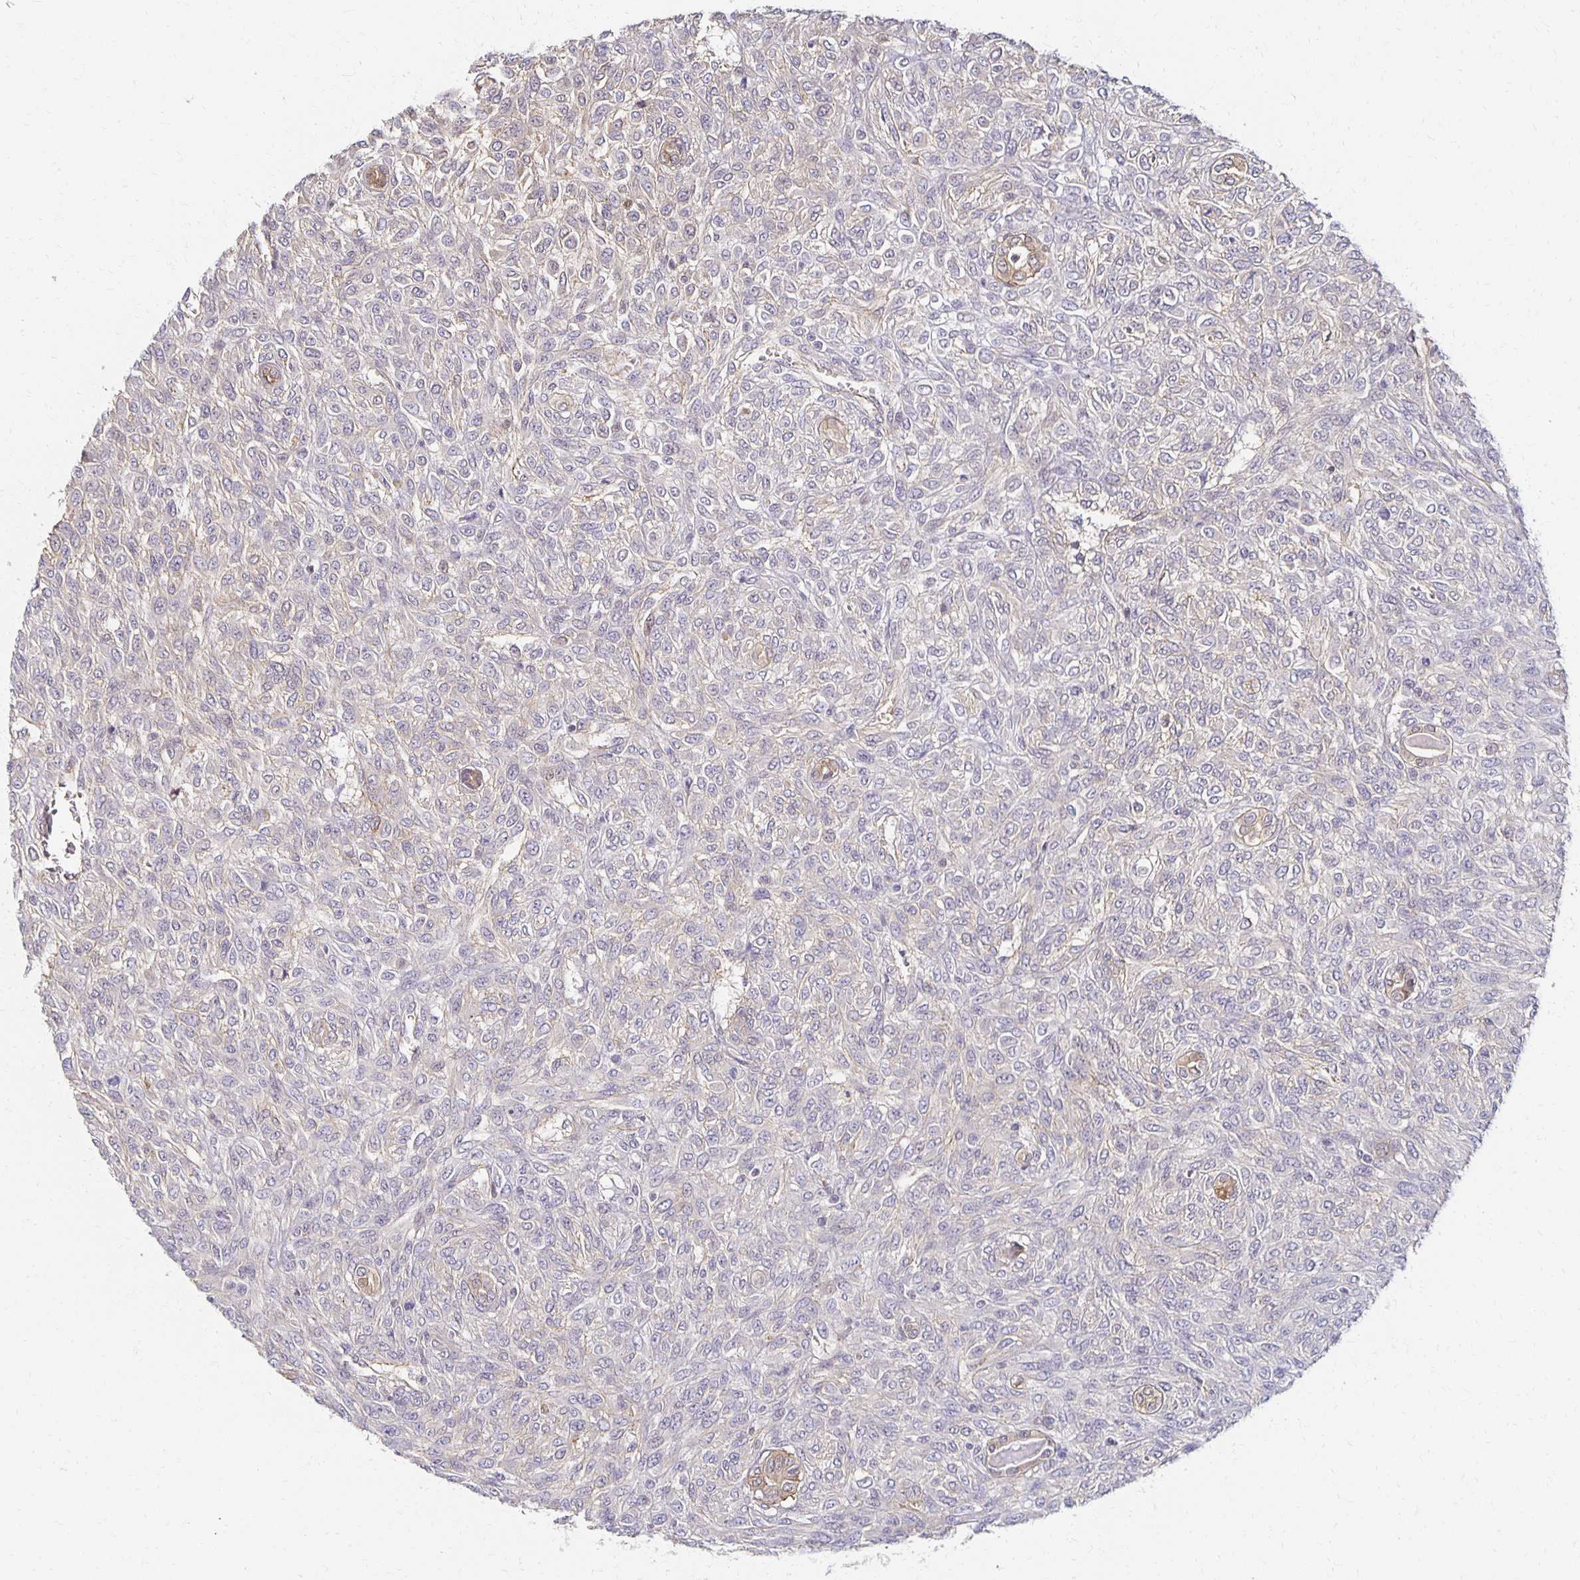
{"staining": {"intensity": "negative", "quantity": "none", "location": "none"}, "tissue": "renal cancer", "cell_type": "Tumor cells", "image_type": "cancer", "snomed": [{"axis": "morphology", "description": "Adenocarcinoma, NOS"}, {"axis": "topography", "description": "Kidney"}], "caption": "Image shows no protein staining in tumor cells of adenocarcinoma (renal) tissue.", "gene": "SORL1", "patient": {"sex": "male", "age": 58}}